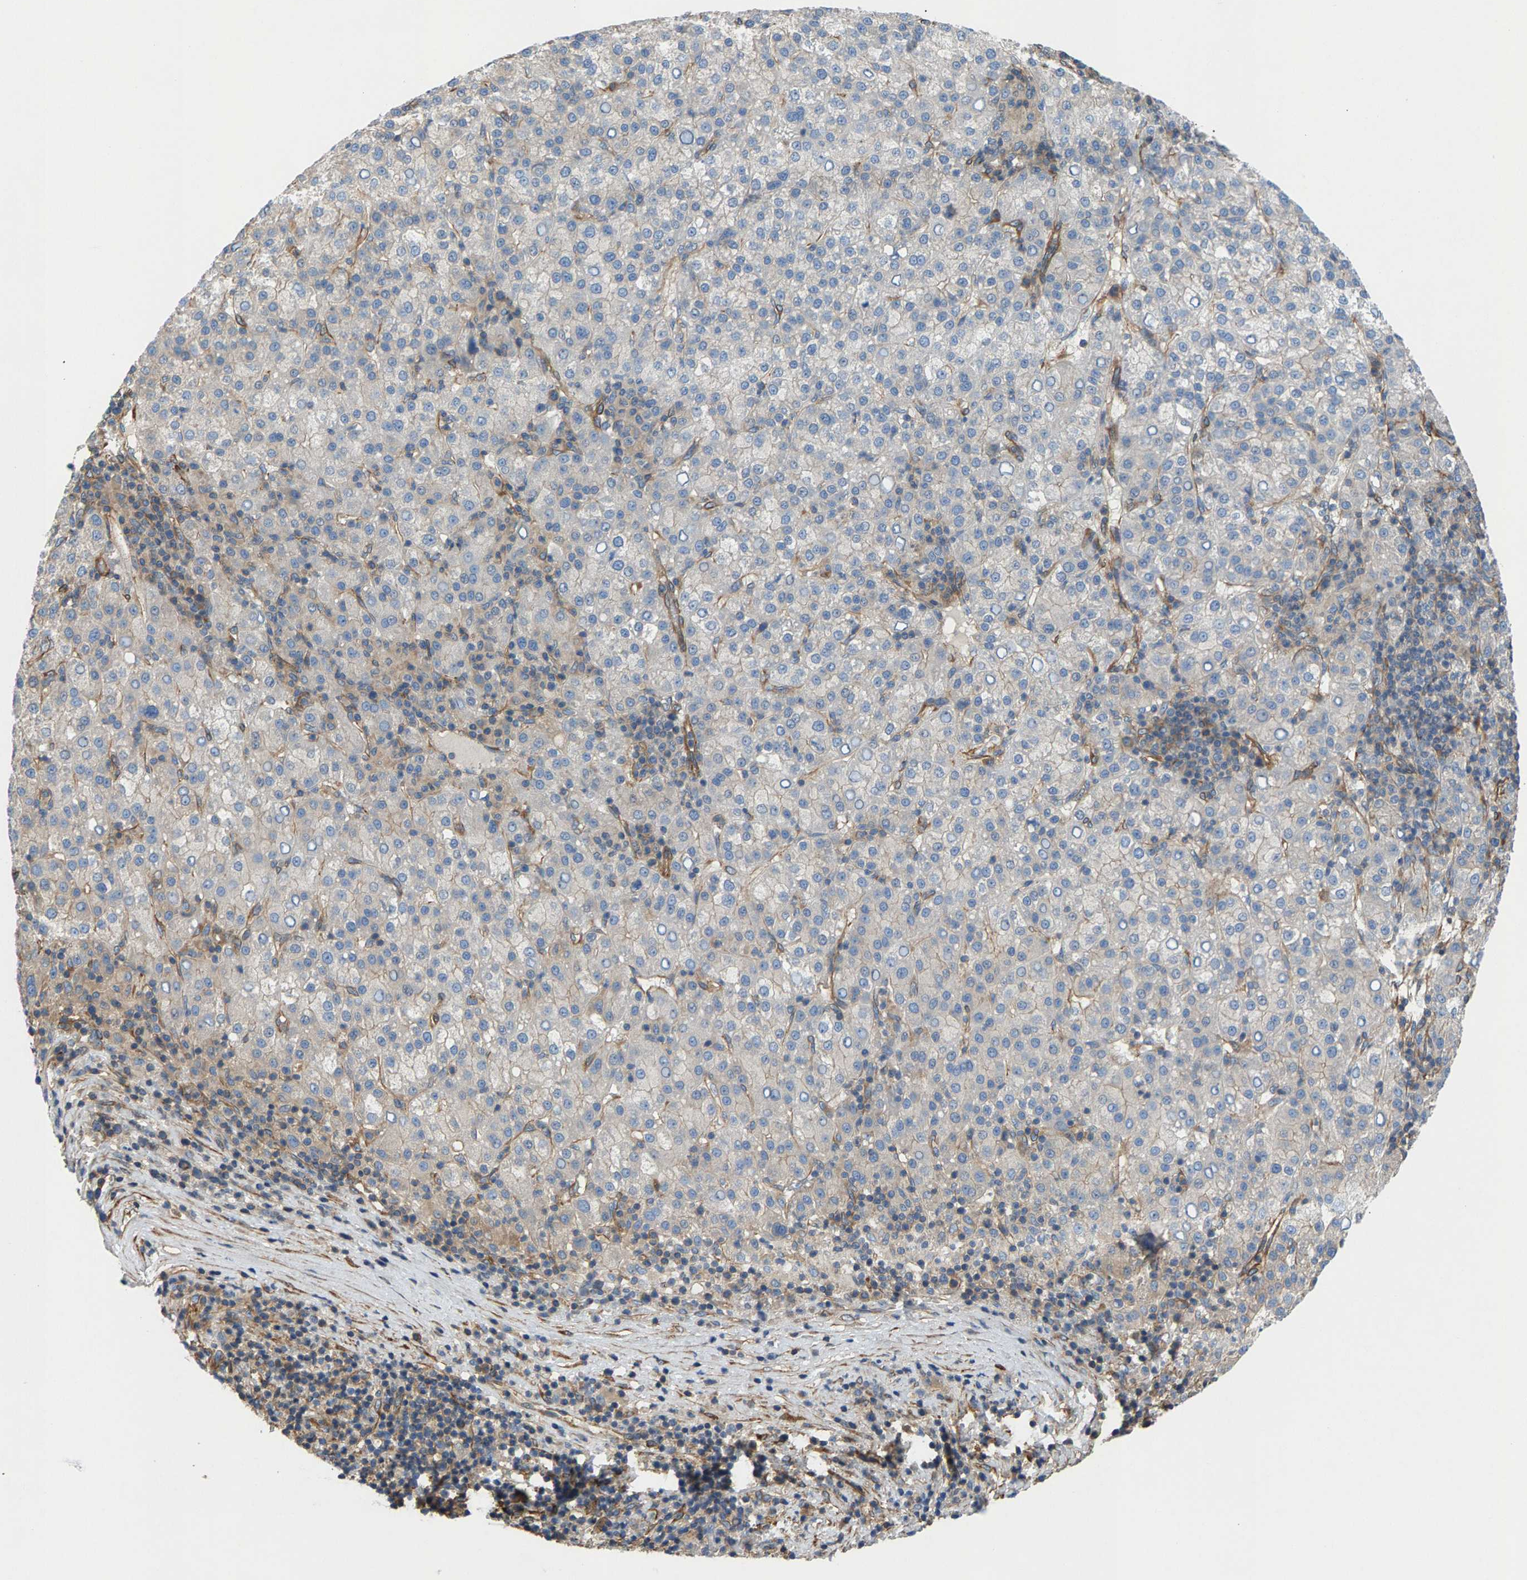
{"staining": {"intensity": "negative", "quantity": "none", "location": "none"}, "tissue": "liver cancer", "cell_type": "Tumor cells", "image_type": "cancer", "snomed": [{"axis": "morphology", "description": "Carcinoma, Hepatocellular, NOS"}, {"axis": "topography", "description": "Liver"}], "caption": "This is an immunohistochemistry micrograph of human hepatocellular carcinoma (liver). There is no staining in tumor cells.", "gene": "PDCL", "patient": {"sex": "female", "age": 58}}